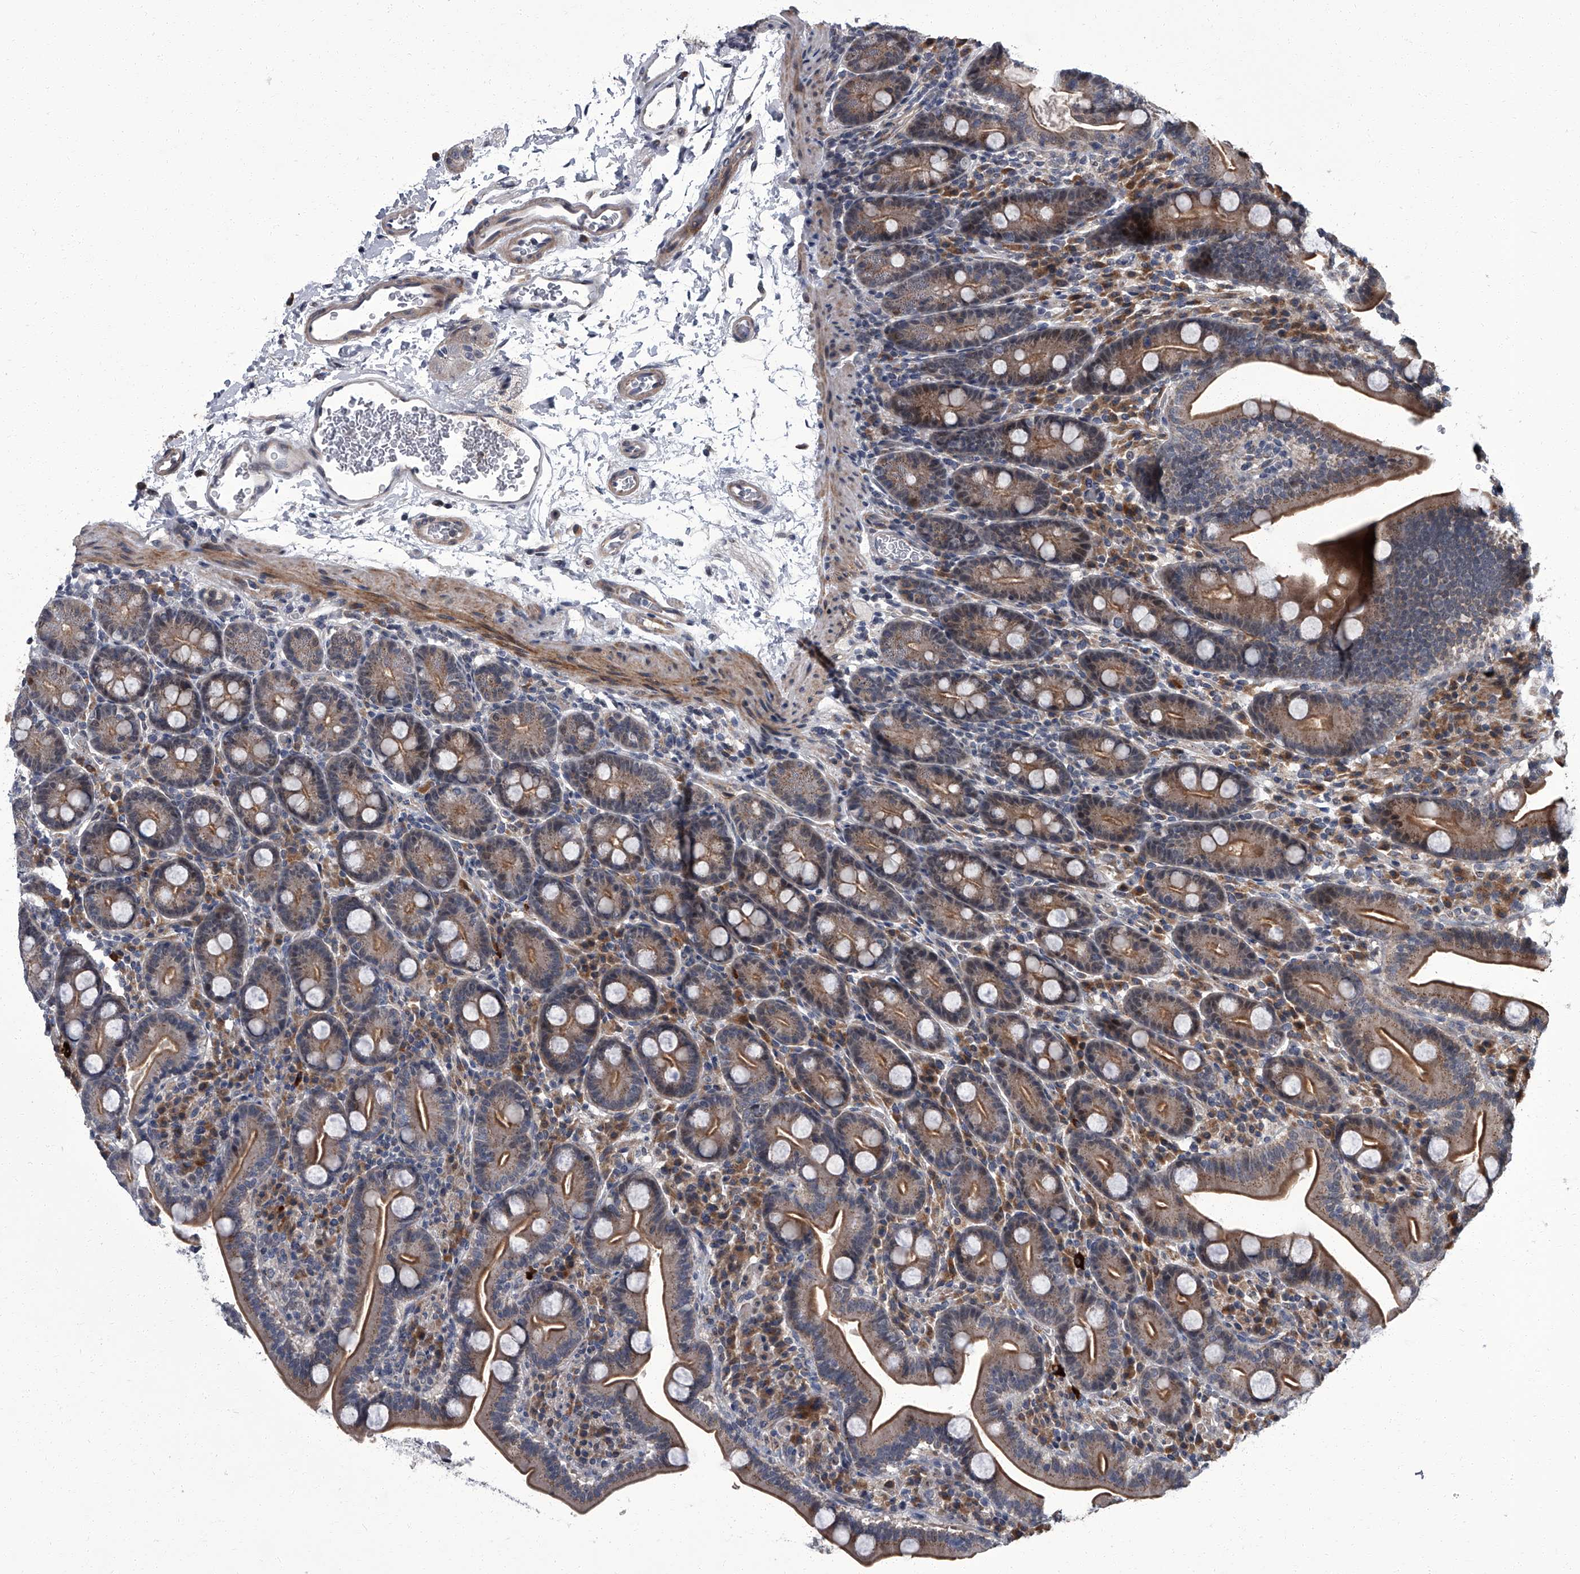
{"staining": {"intensity": "moderate", "quantity": ">75%", "location": "cytoplasmic/membranous"}, "tissue": "duodenum", "cell_type": "Glandular cells", "image_type": "normal", "snomed": [{"axis": "morphology", "description": "Normal tissue, NOS"}, {"axis": "topography", "description": "Duodenum"}], "caption": "Immunohistochemical staining of benign human duodenum demonstrates >75% levels of moderate cytoplasmic/membranous protein expression in approximately >75% of glandular cells. (Brightfield microscopy of DAB IHC at high magnification).", "gene": "ZNF274", "patient": {"sex": "male", "age": 35}}